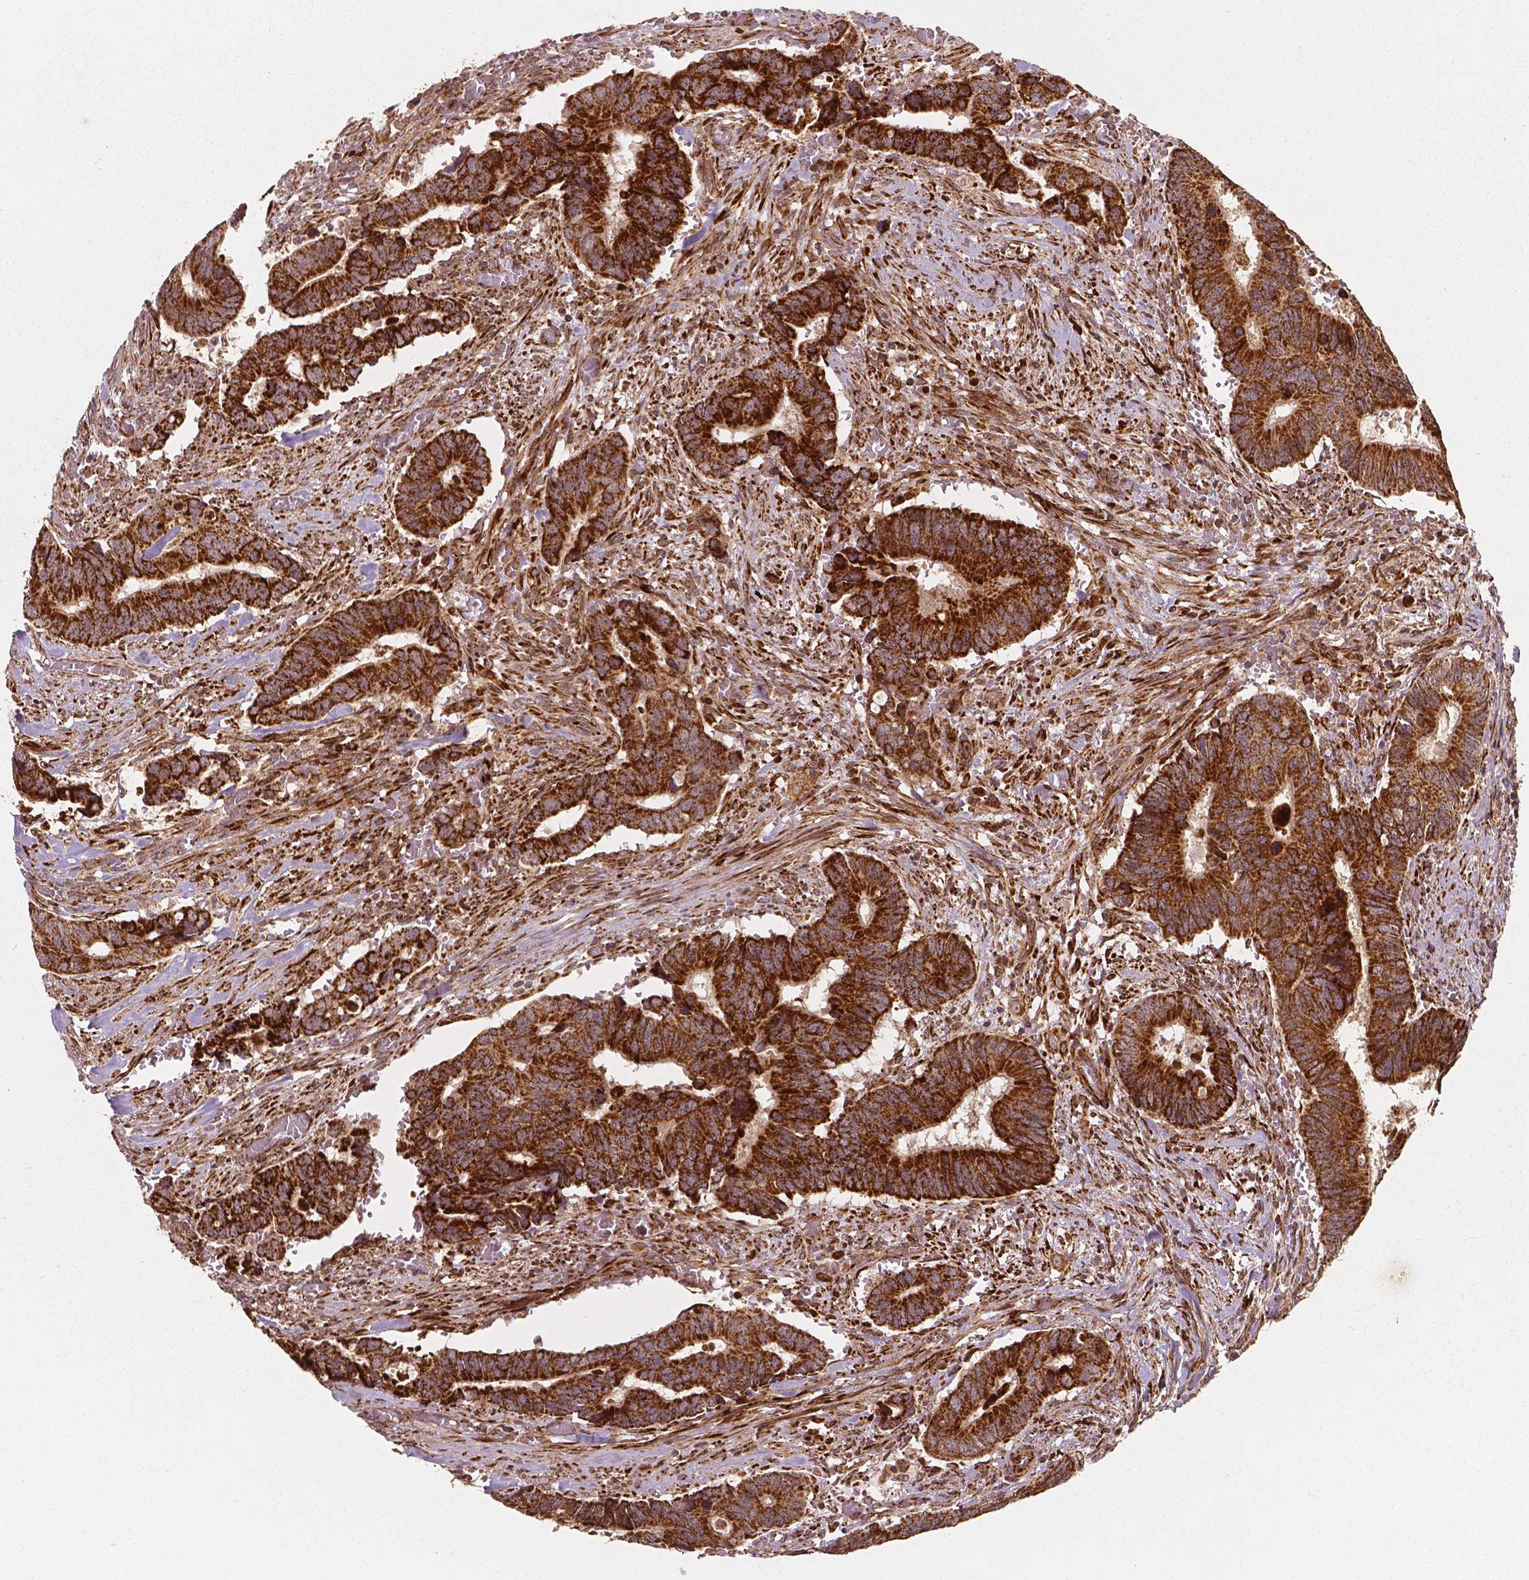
{"staining": {"intensity": "strong", "quantity": ">75%", "location": "cytoplasmic/membranous"}, "tissue": "colorectal cancer", "cell_type": "Tumor cells", "image_type": "cancer", "snomed": [{"axis": "morphology", "description": "Adenocarcinoma, NOS"}, {"axis": "topography", "description": "Colon"}], "caption": "Immunohistochemistry (IHC) of human colorectal adenocarcinoma exhibits high levels of strong cytoplasmic/membranous expression in about >75% of tumor cells. (brown staining indicates protein expression, while blue staining denotes nuclei).", "gene": "PGAM5", "patient": {"sex": "male", "age": 49}}